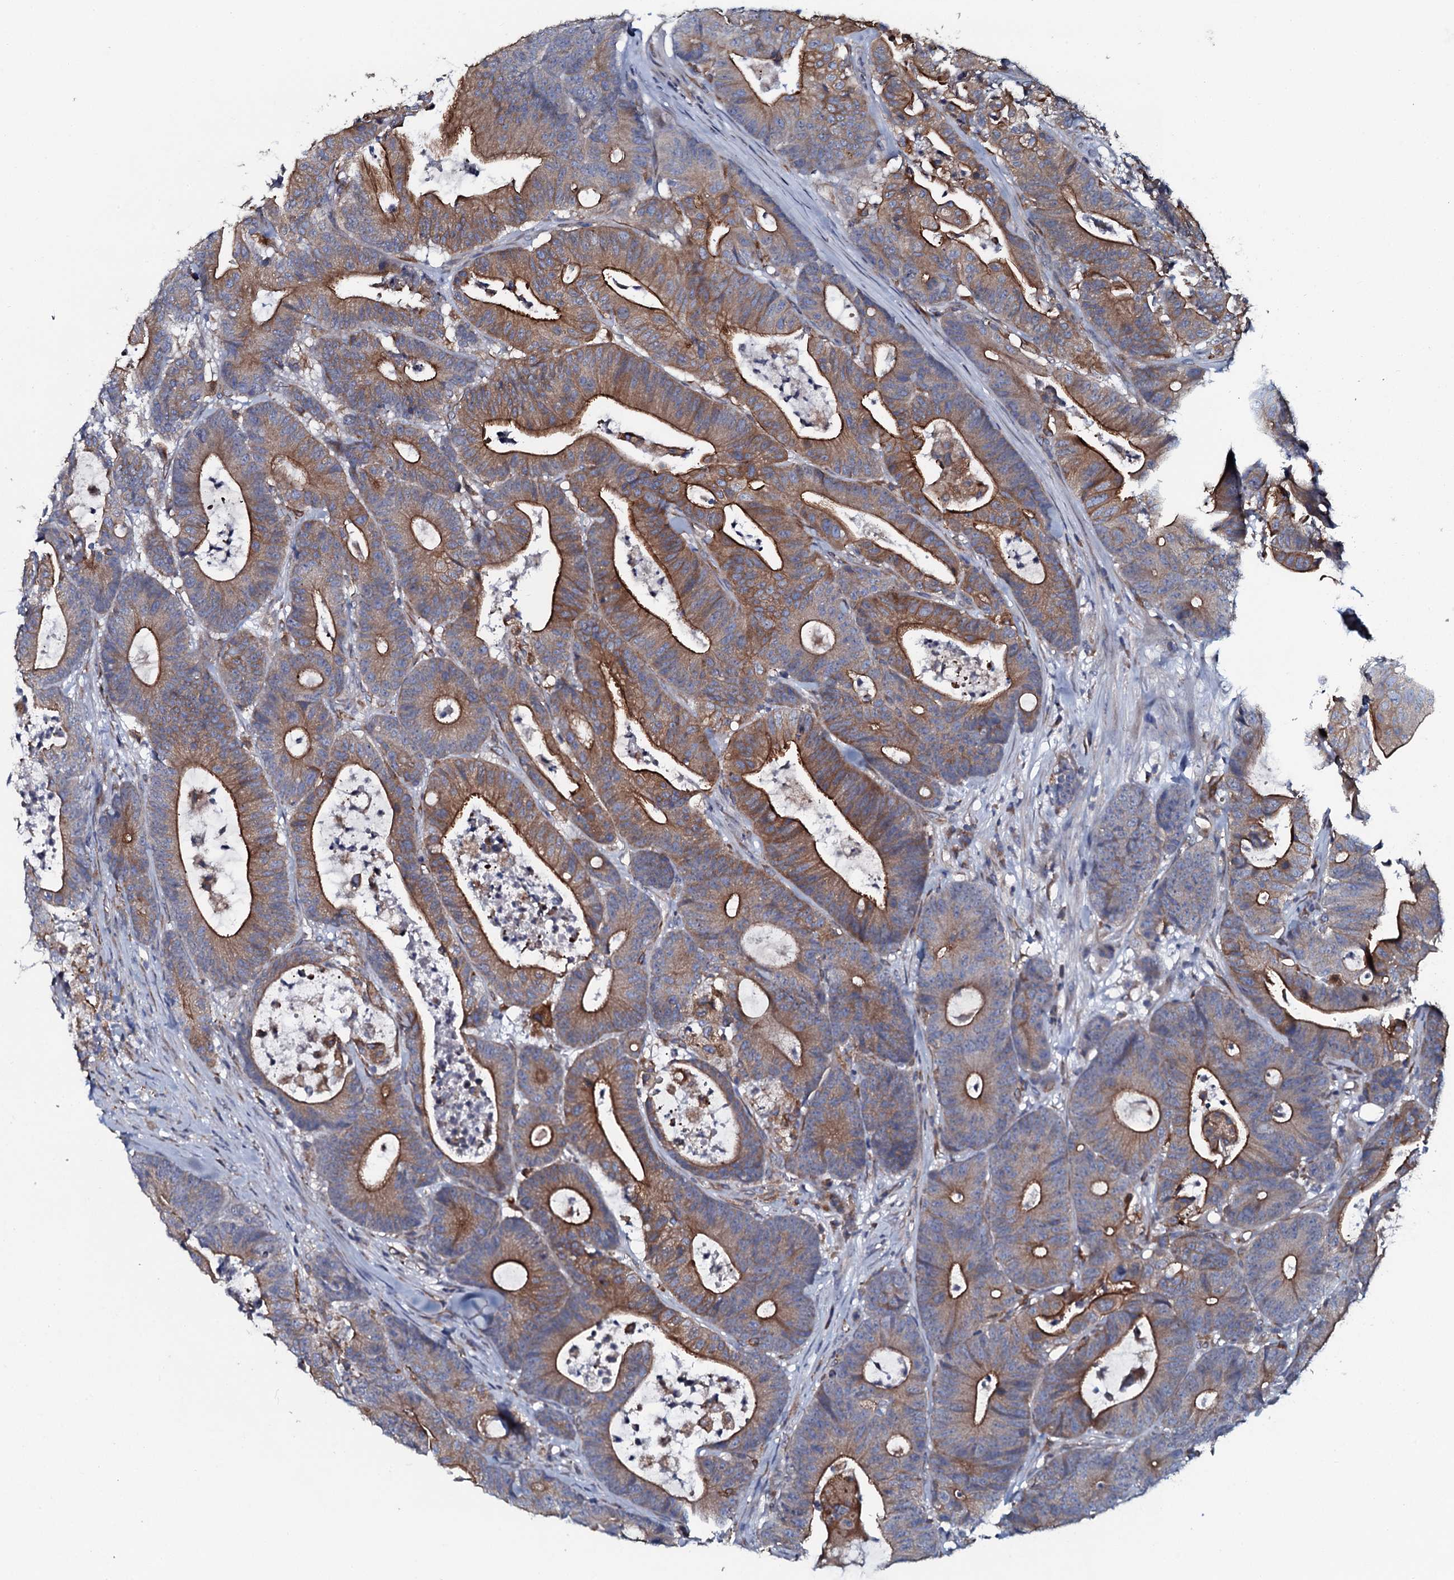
{"staining": {"intensity": "moderate", "quantity": ">75%", "location": "cytoplasmic/membranous"}, "tissue": "colorectal cancer", "cell_type": "Tumor cells", "image_type": "cancer", "snomed": [{"axis": "morphology", "description": "Adenocarcinoma, NOS"}, {"axis": "topography", "description": "Colon"}], "caption": "Approximately >75% of tumor cells in human colorectal cancer reveal moderate cytoplasmic/membranous protein positivity as visualized by brown immunohistochemical staining.", "gene": "TMEM151A", "patient": {"sex": "female", "age": 84}}